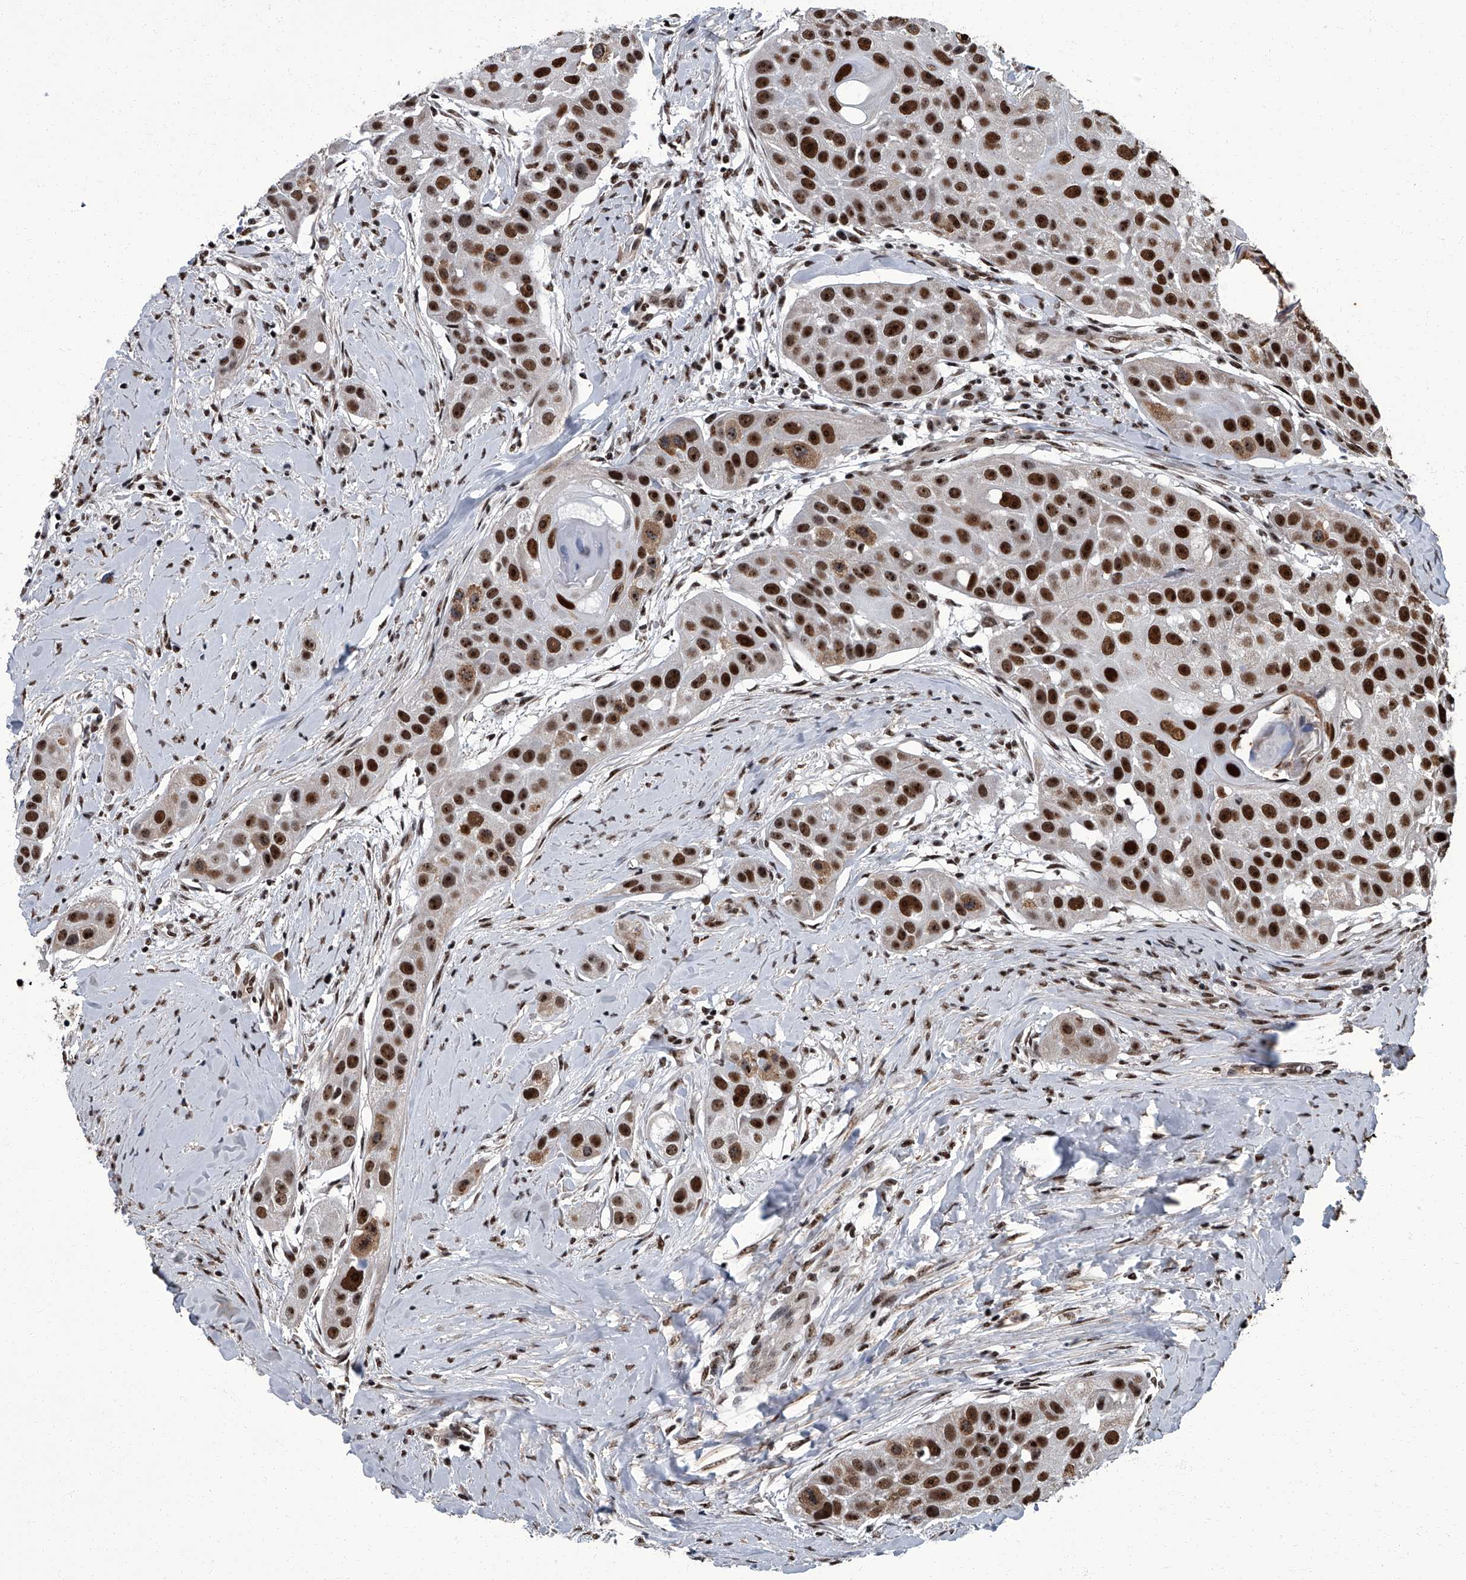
{"staining": {"intensity": "strong", "quantity": ">75%", "location": "nuclear"}, "tissue": "head and neck cancer", "cell_type": "Tumor cells", "image_type": "cancer", "snomed": [{"axis": "morphology", "description": "Normal tissue, NOS"}, {"axis": "morphology", "description": "Squamous cell carcinoma, NOS"}, {"axis": "topography", "description": "Skeletal muscle"}, {"axis": "topography", "description": "Head-Neck"}], "caption": "Immunohistochemistry (DAB) staining of human squamous cell carcinoma (head and neck) shows strong nuclear protein positivity in about >75% of tumor cells.", "gene": "ZNF518B", "patient": {"sex": "male", "age": 51}}